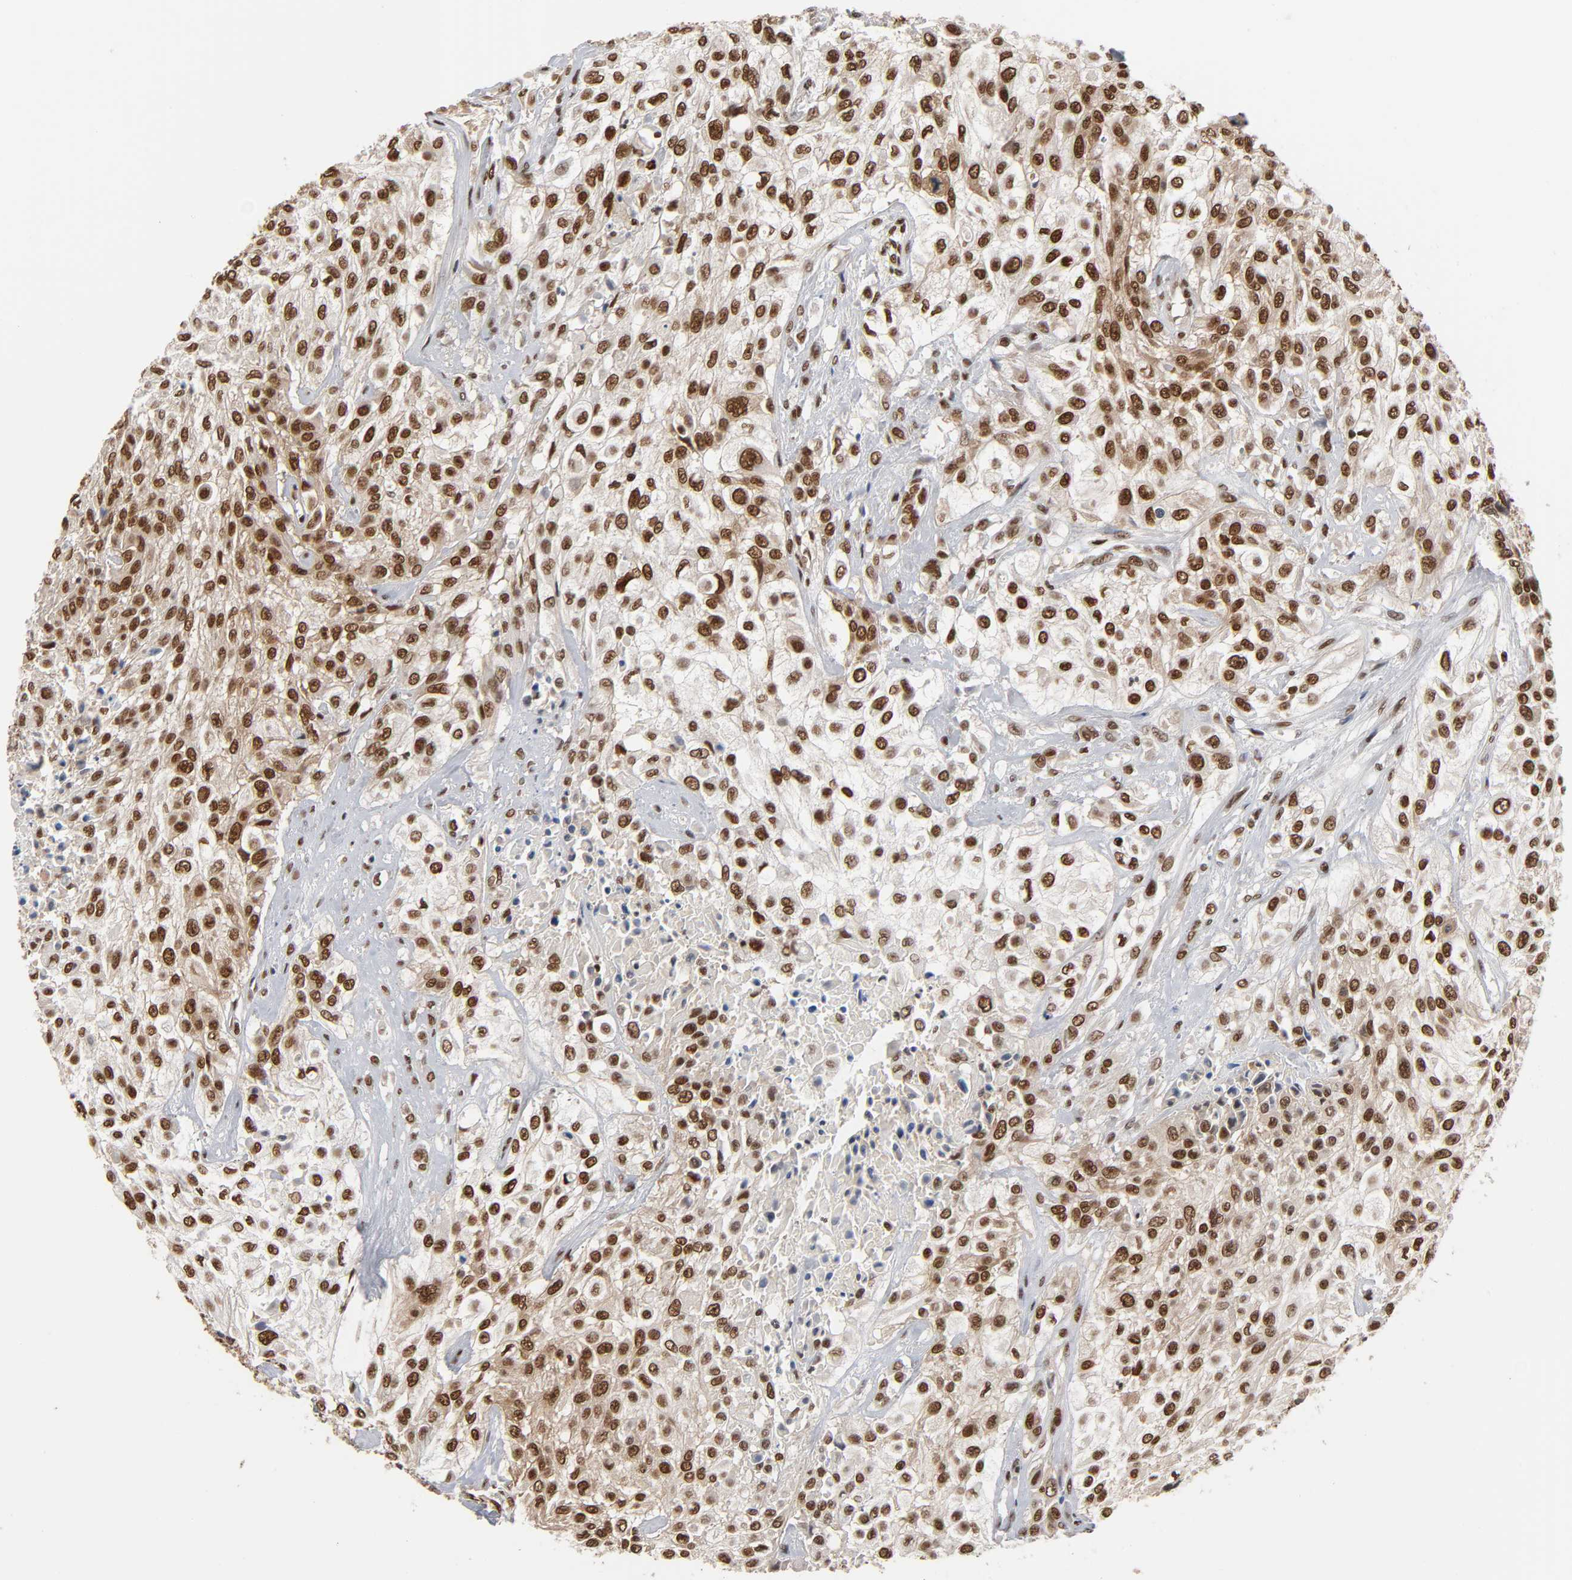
{"staining": {"intensity": "strong", "quantity": ">75%", "location": "nuclear"}, "tissue": "urothelial cancer", "cell_type": "Tumor cells", "image_type": "cancer", "snomed": [{"axis": "morphology", "description": "Urothelial carcinoma, High grade"}, {"axis": "topography", "description": "Urinary bladder"}], "caption": "Brown immunohistochemical staining in human urothelial cancer reveals strong nuclear positivity in approximately >75% of tumor cells.", "gene": "ILKAP", "patient": {"sex": "male", "age": 57}}